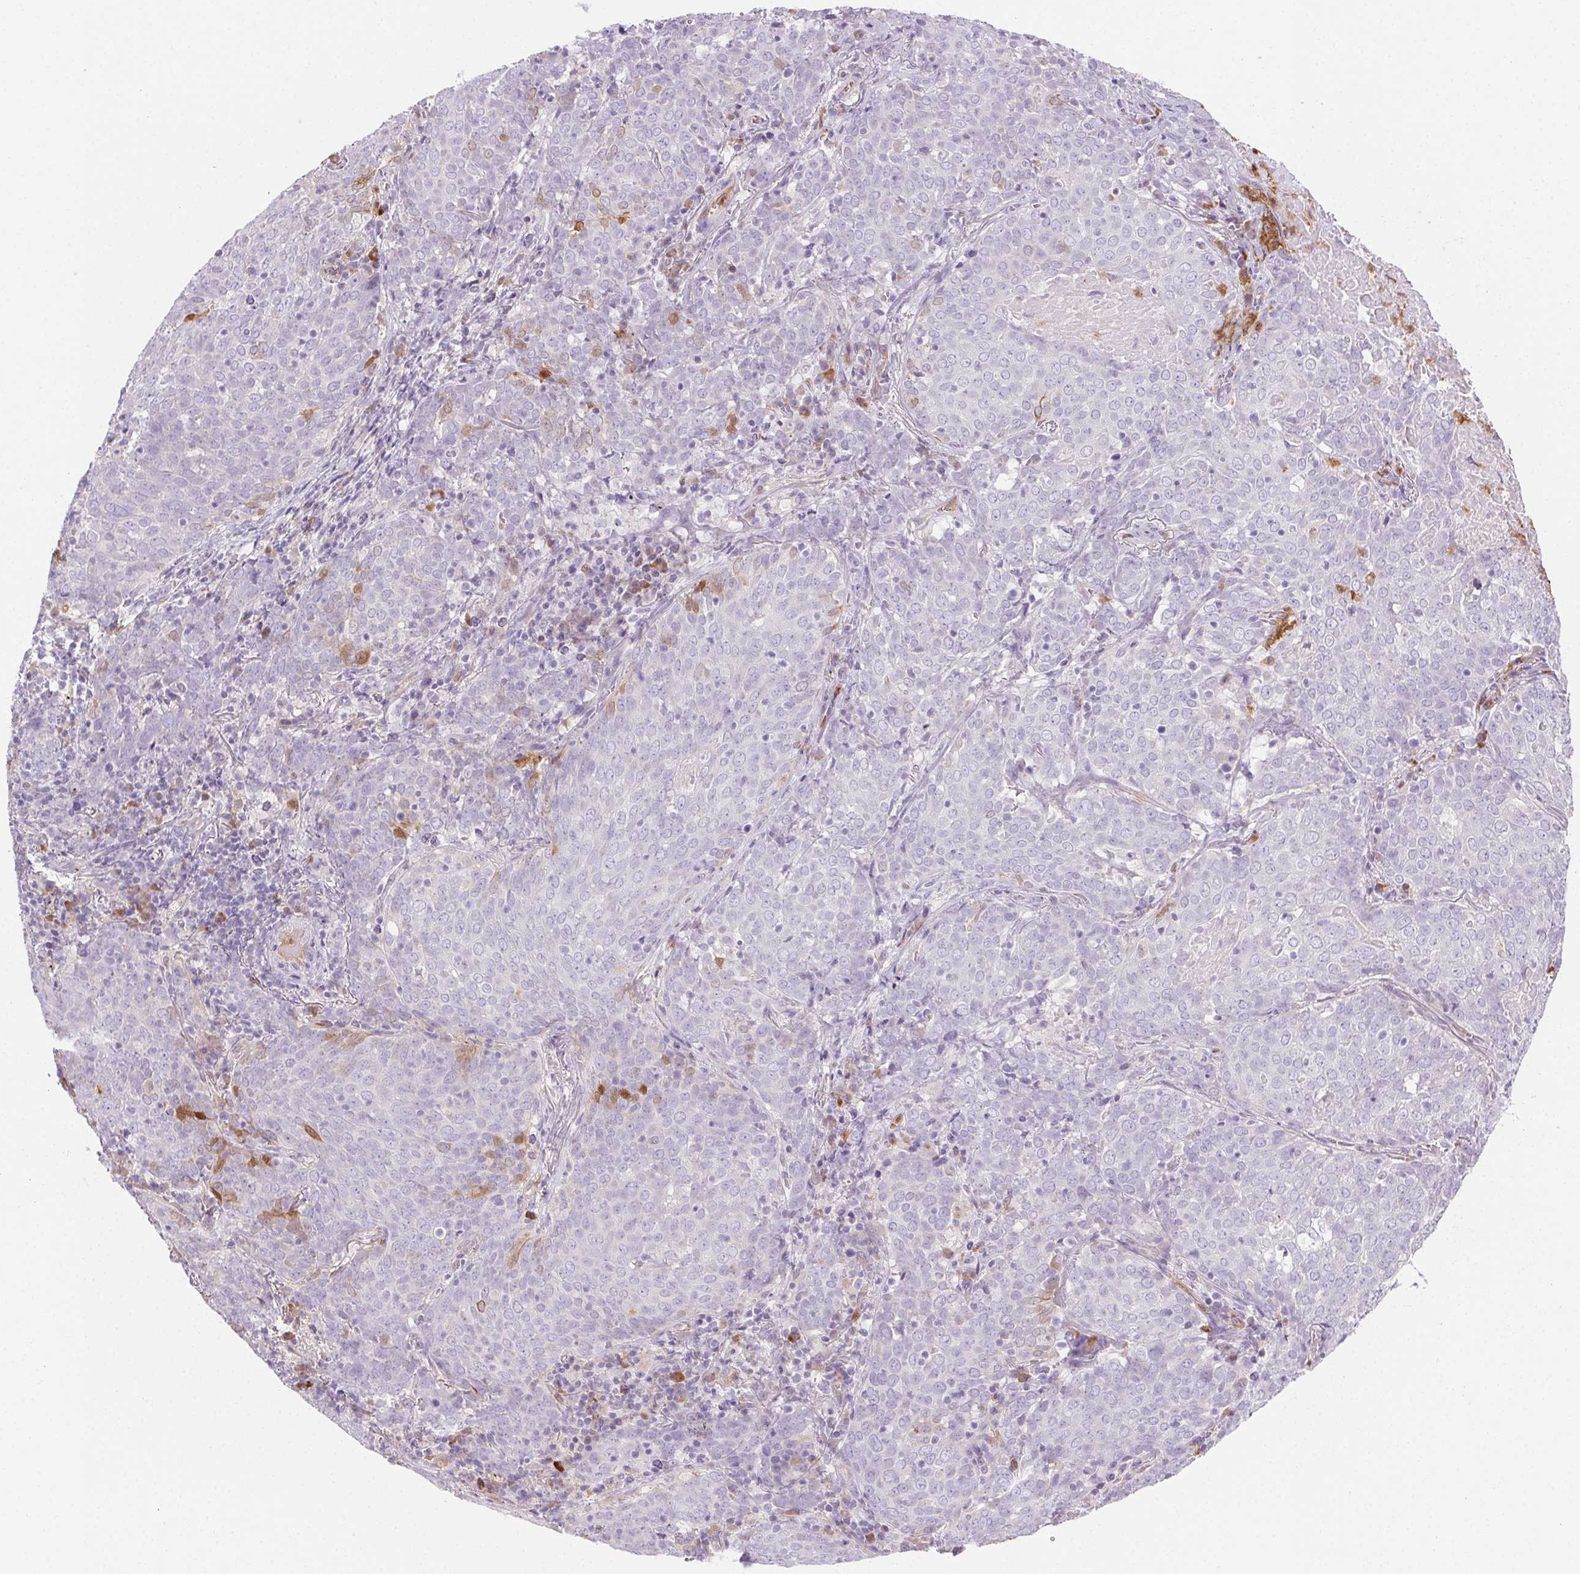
{"staining": {"intensity": "negative", "quantity": "none", "location": "none"}, "tissue": "lung cancer", "cell_type": "Tumor cells", "image_type": "cancer", "snomed": [{"axis": "morphology", "description": "Squamous cell carcinoma, NOS"}, {"axis": "topography", "description": "Lung"}], "caption": "This is an immunohistochemistry (IHC) photomicrograph of lung squamous cell carcinoma. There is no expression in tumor cells.", "gene": "TMEM45A", "patient": {"sex": "male", "age": 82}}